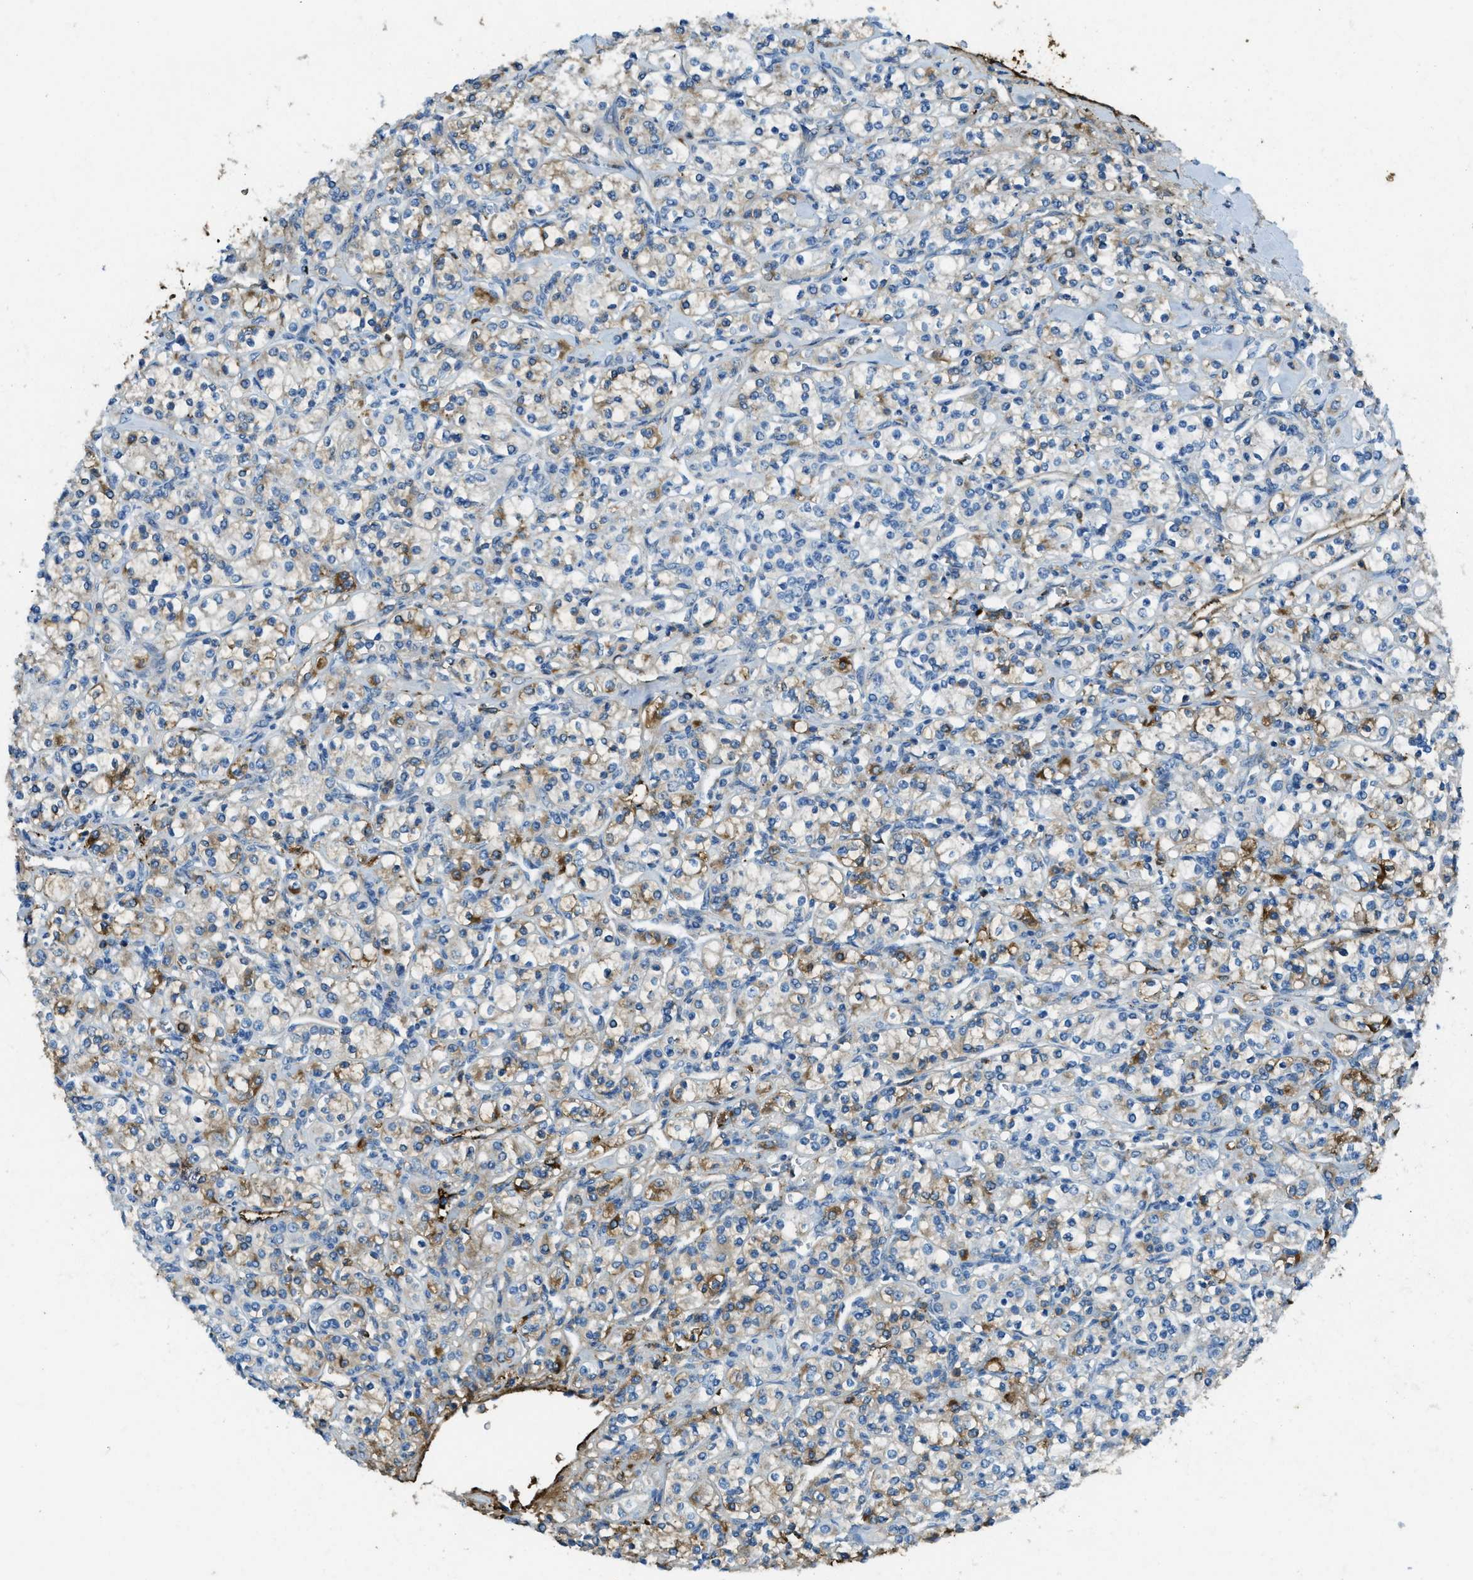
{"staining": {"intensity": "weak", "quantity": "<25%", "location": "cytoplasmic/membranous"}, "tissue": "renal cancer", "cell_type": "Tumor cells", "image_type": "cancer", "snomed": [{"axis": "morphology", "description": "Adenocarcinoma, NOS"}, {"axis": "topography", "description": "Kidney"}], "caption": "The histopathology image demonstrates no staining of tumor cells in adenocarcinoma (renal).", "gene": "TRIM59", "patient": {"sex": "male", "age": 77}}